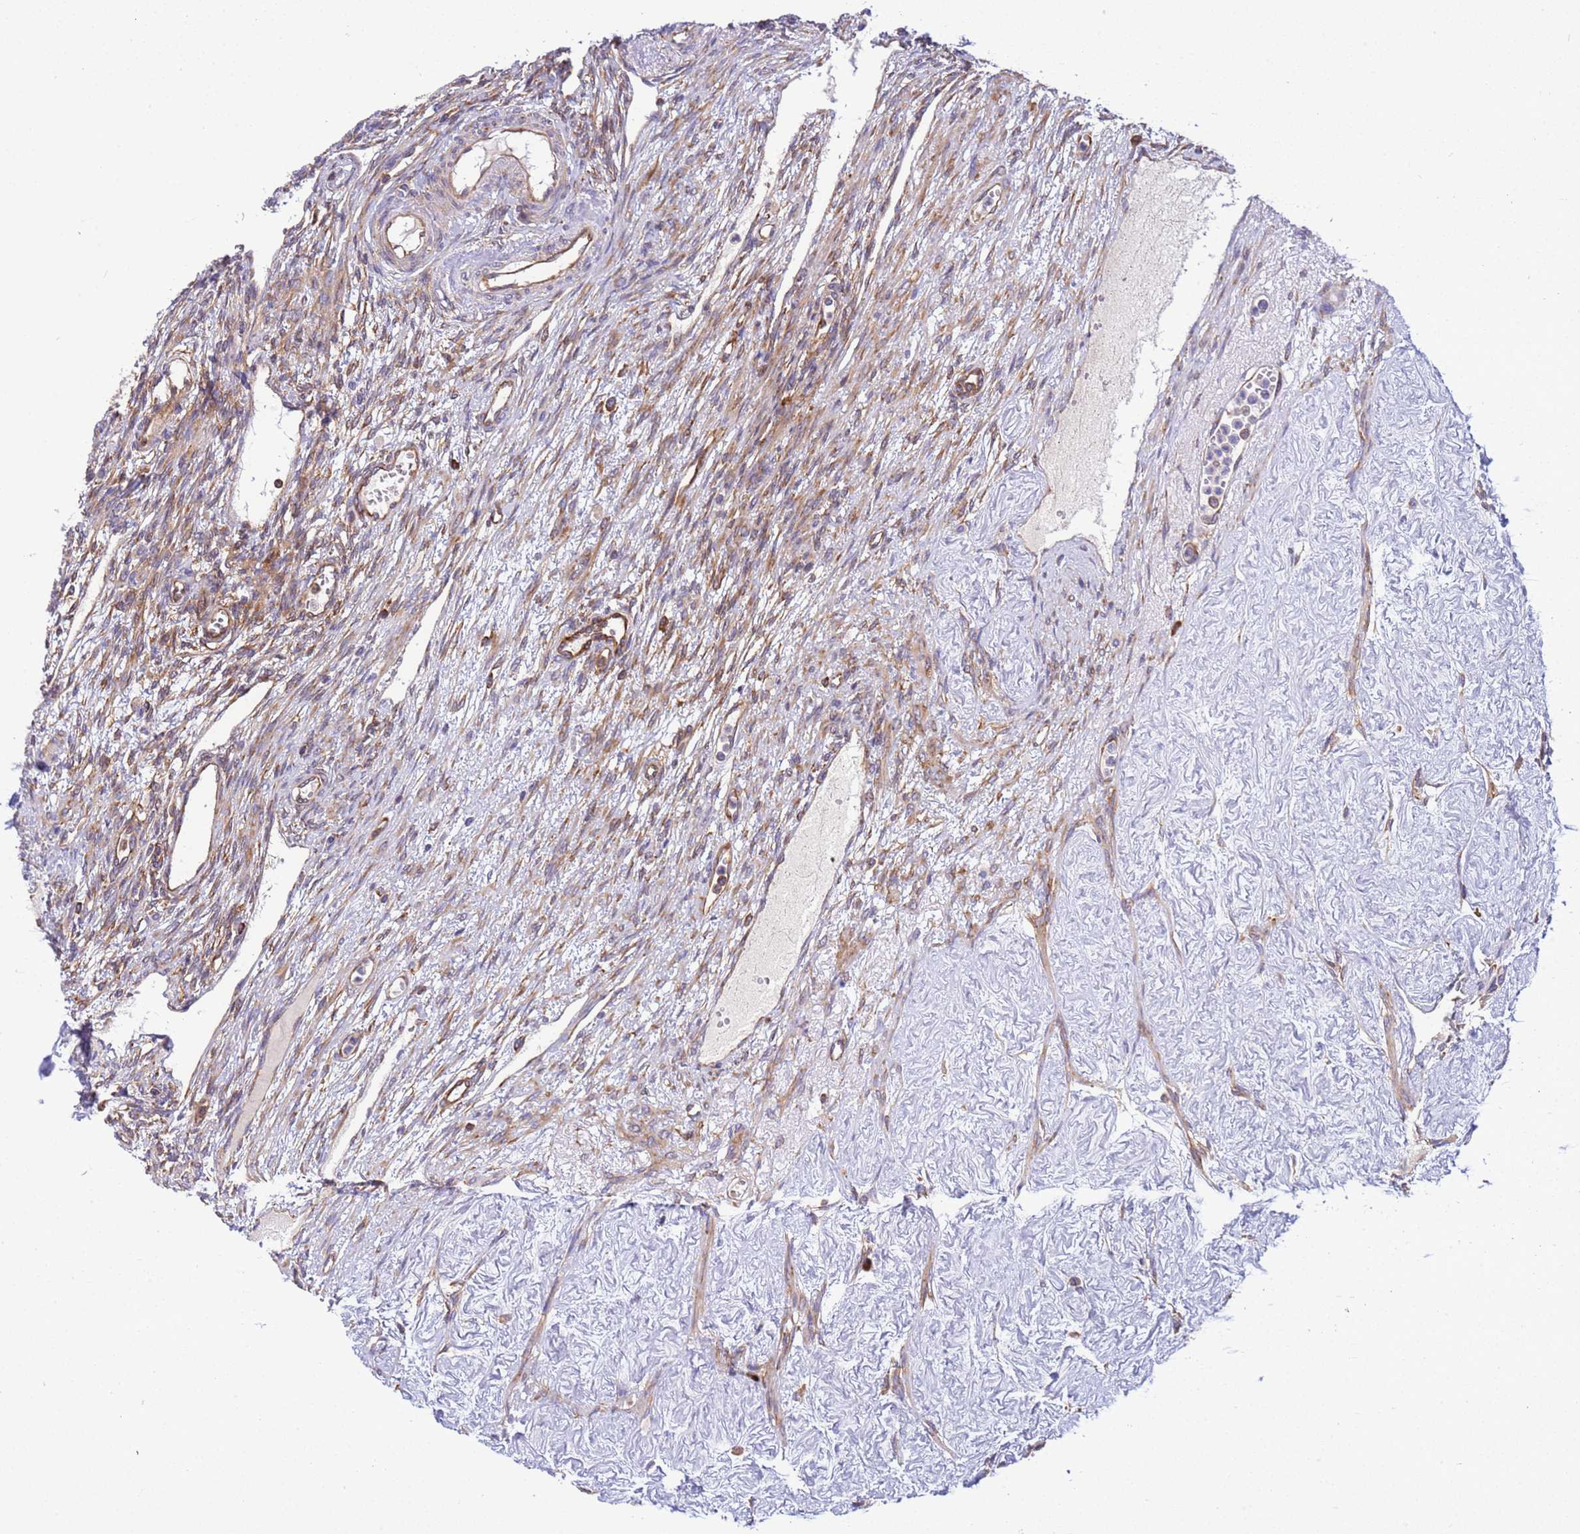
{"staining": {"intensity": "weak", "quantity": ">75%", "location": "cytoplasmic/membranous"}, "tissue": "ovary", "cell_type": "Ovarian stroma cells", "image_type": "normal", "snomed": [{"axis": "morphology", "description": "Normal tissue, NOS"}, {"axis": "morphology", "description": "Cyst, NOS"}, {"axis": "topography", "description": "Ovary"}], "caption": "Human ovary stained for a protein (brown) demonstrates weak cytoplasmic/membranous positive staining in approximately >75% of ovarian stroma cells.", "gene": "RPL36", "patient": {"sex": "female", "age": 33}}